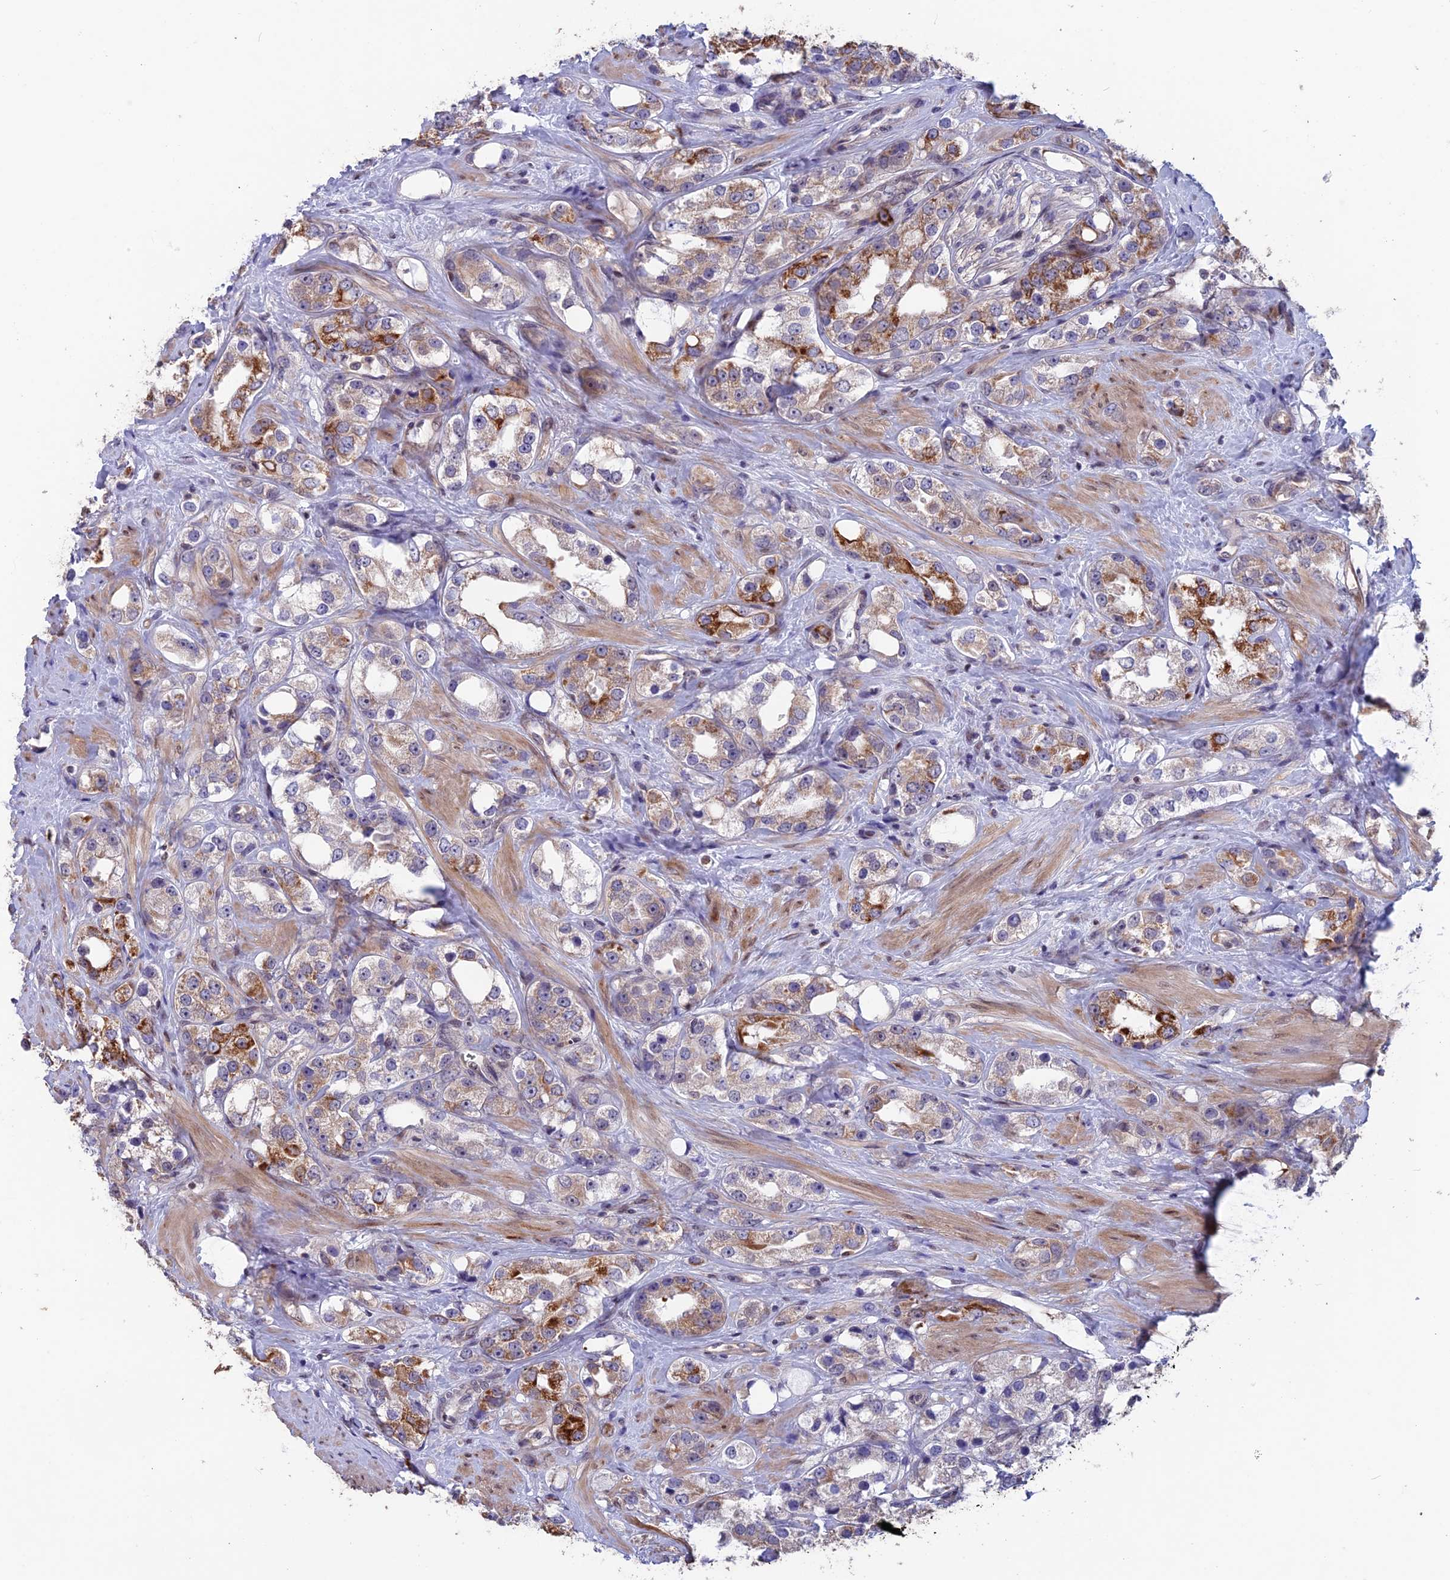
{"staining": {"intensity": "strong", "quantity": "<25%", "location": "cytoplasmic/membranous"}, "tissue": "prostate cancer", "cell_type": "Tumor cells", "image_type": "cancer", "snomed": [{"axis": "morphology", "description": "Adenocarcinoma, NOS"}, {"axis": "topography", "description": "Prostate"}], "caption": "Tumor cells exhibit medium levels of strong cytoplasmic/membranous positivity in approximately <25% of cells in human adenocarcinoma (prostate).", "gene": "MAST2", "patient": {"sex": "male", "age": 79}}